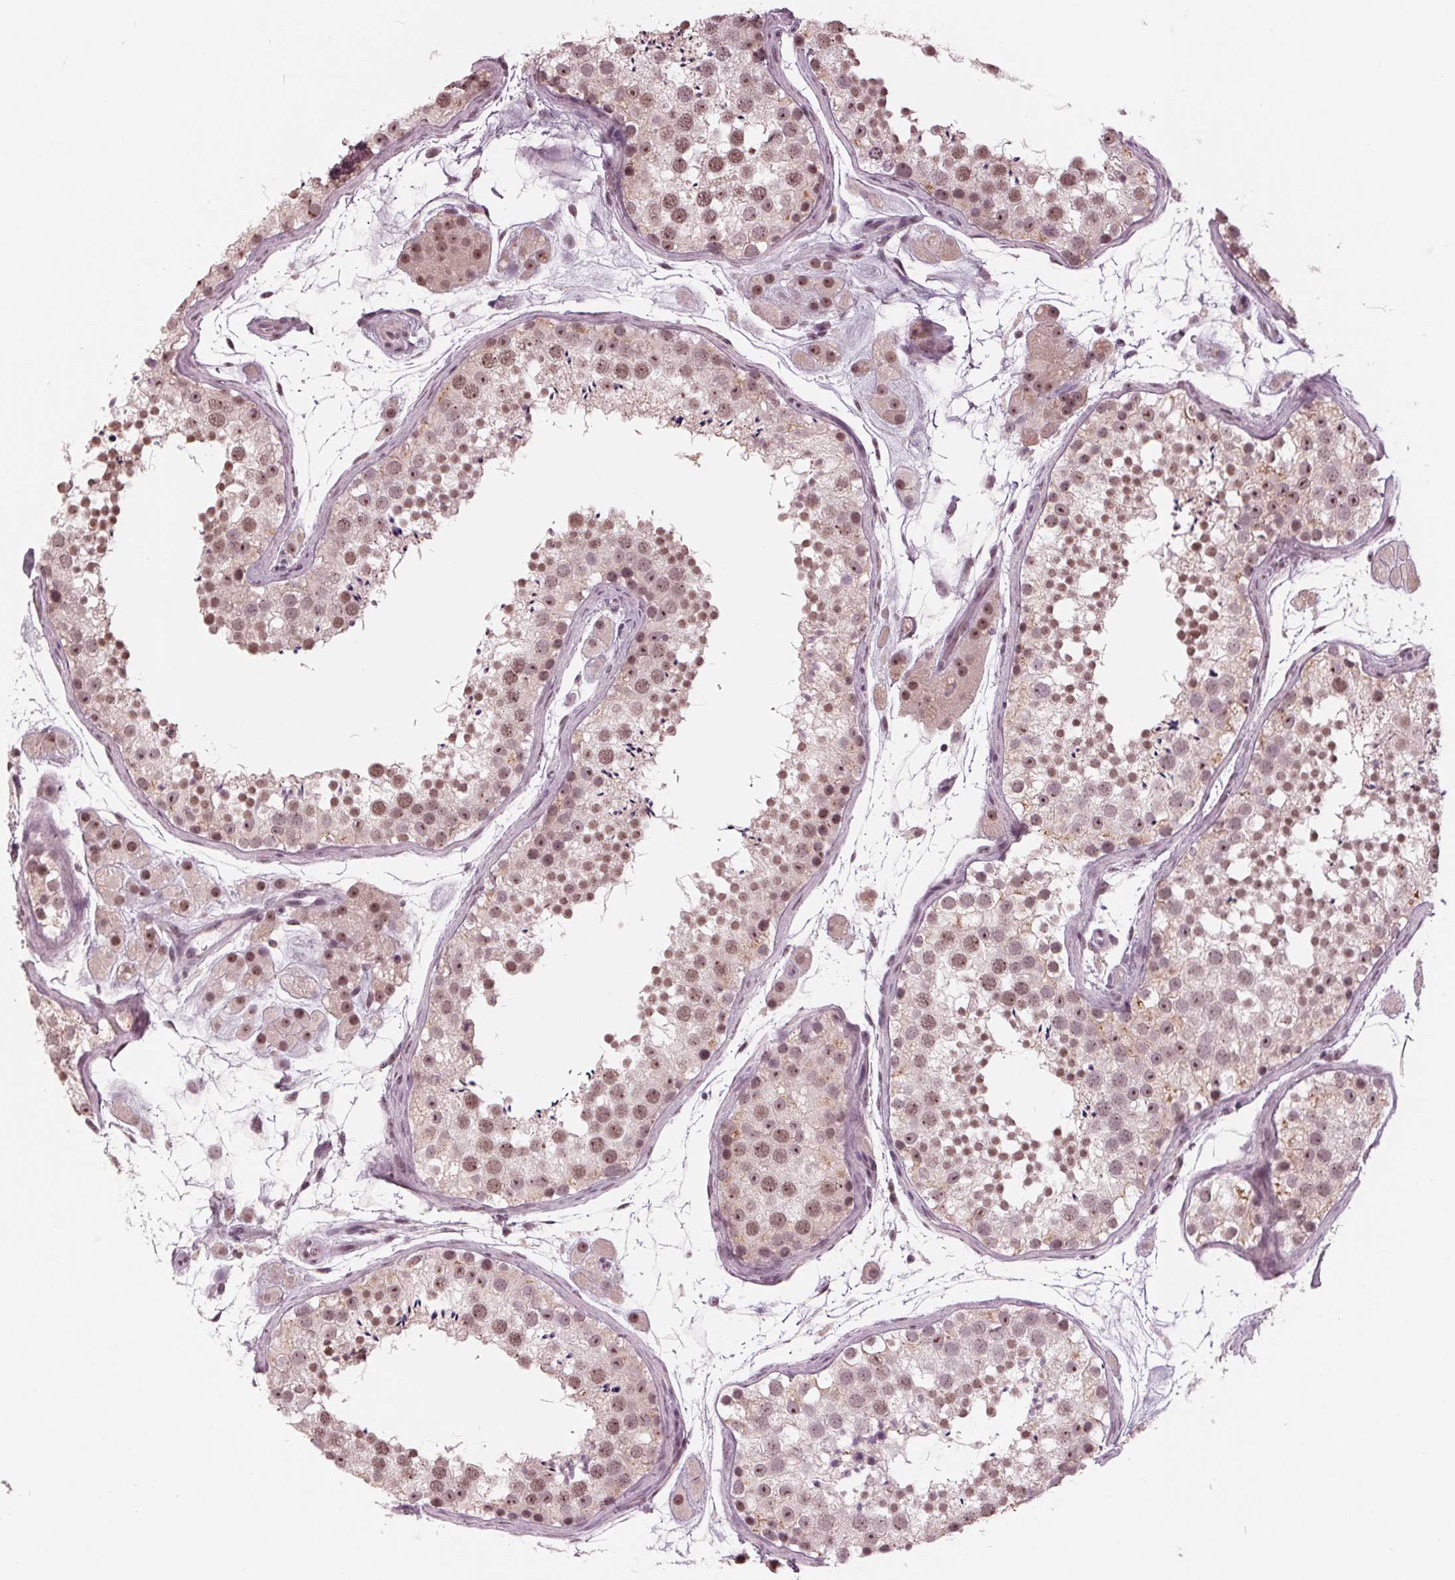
{"staining": {"intensity": "moderate", "quantity": ">75%", "location": "nuclear"}, "tissue": "testis", "cell_type": "Cells in seminiferous ducts", "image_type": "normal", "snomed": [{"axis": "morphology", "description": "Normal tissue, NOS"}, {"axis": "topography", "description": "Testis"}], "caption": "Protein expression analysis of unremarkable testis shows moderate nuclear positivity in approximately >75% of cells in seminiferous ducts.", "gene": "SLX4", "patient": {"sex": "male", "age": 41}}